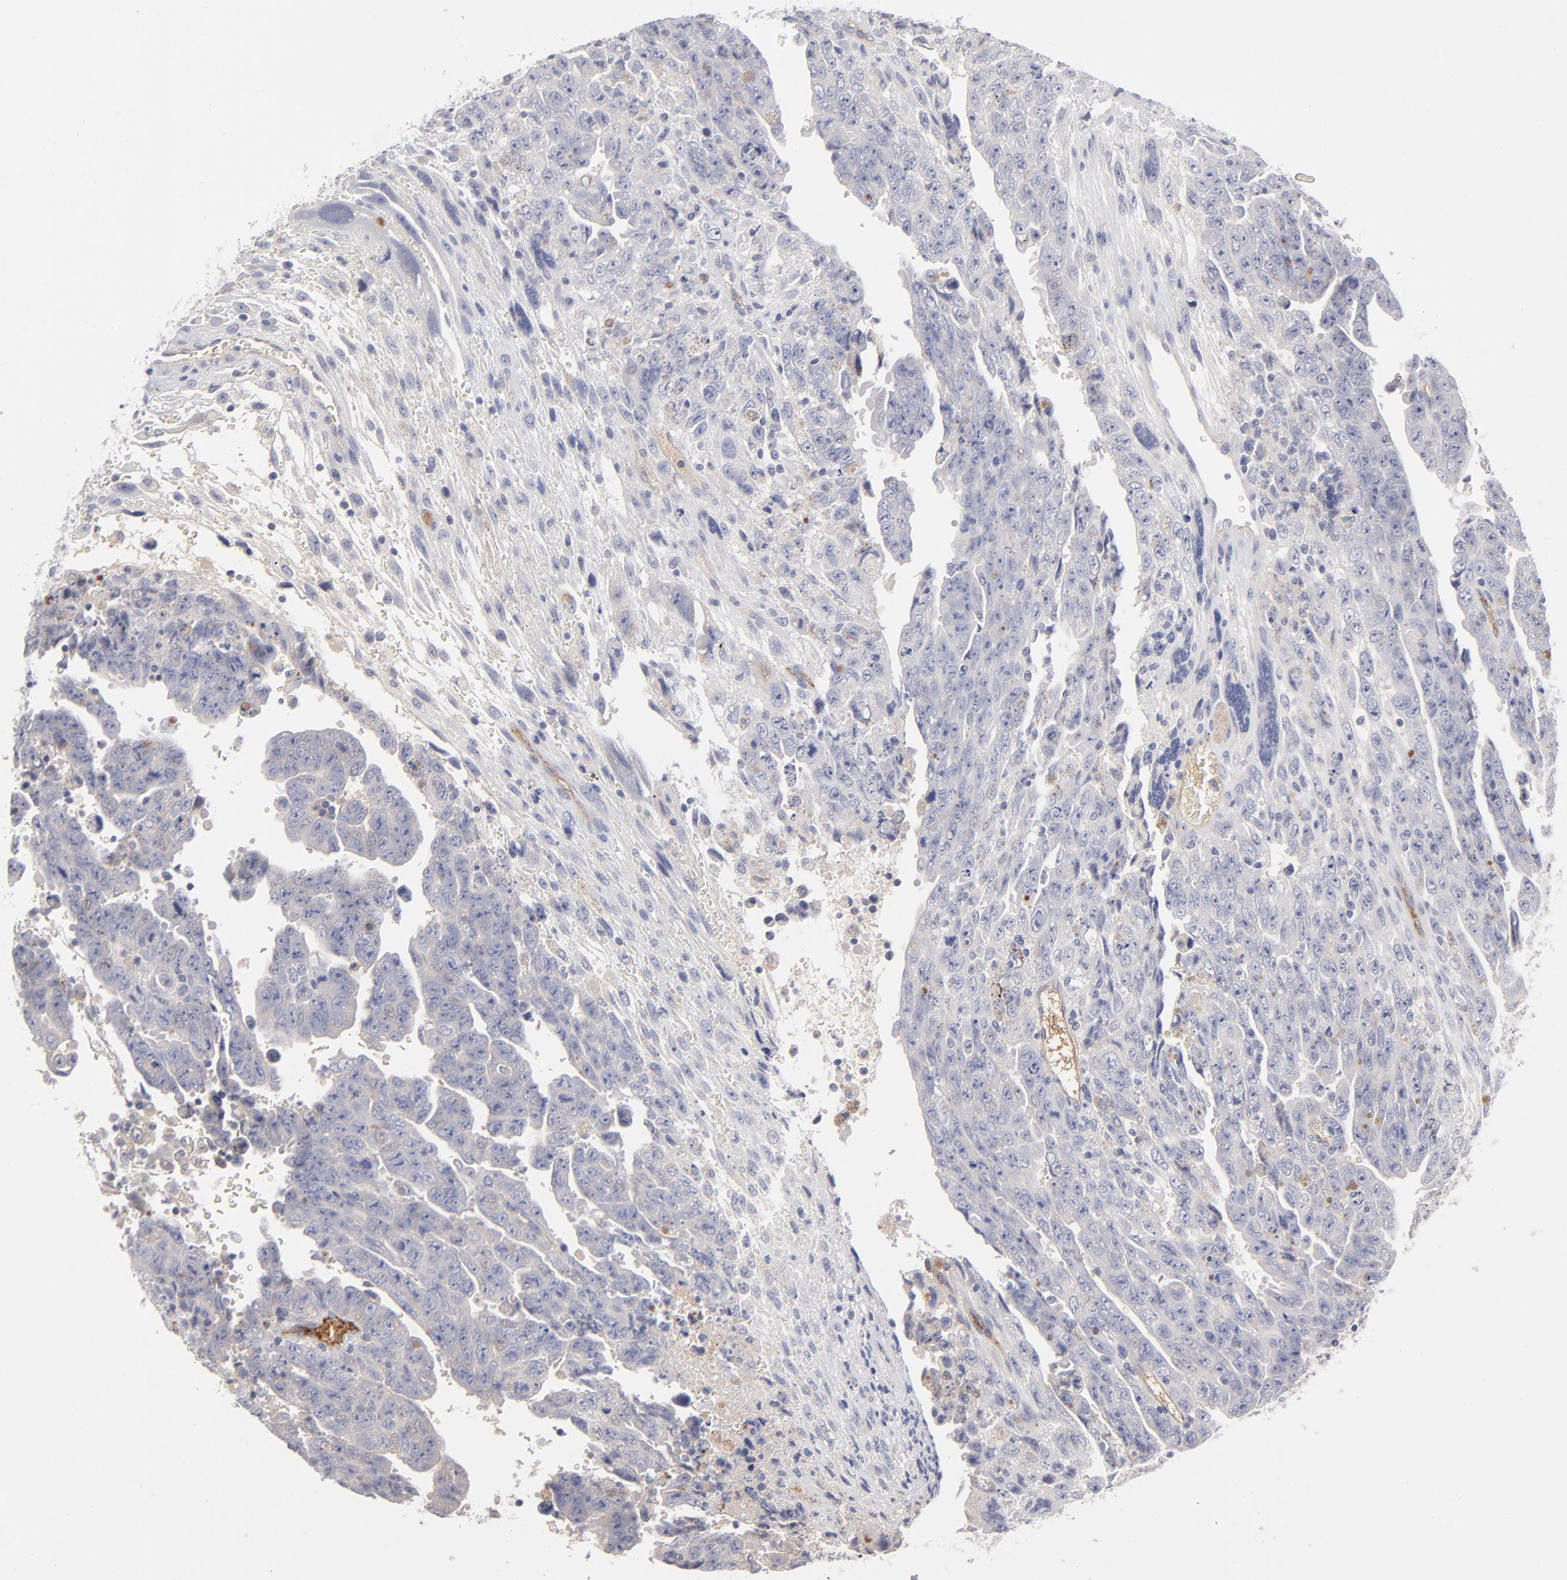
{"staining": {"intensity": "negative", "quantity": "none", "location": "none"}, "tissue": "testis cancer", "cell_type": "Tumor cells", "image_type": "cancer", "snomed": [{"axis": "morphology", "description": "Carcinoma, Embryonal, NOS"}, {"axis": "topography", "description": "Testis"}], "caption": "DAB immunohistochemical staining of testis cancer (embryonal carcinoma) shows no significant expression in tumor cells.", "gene": "CCR3", "patient": {"sex": "male", "age": 28}}